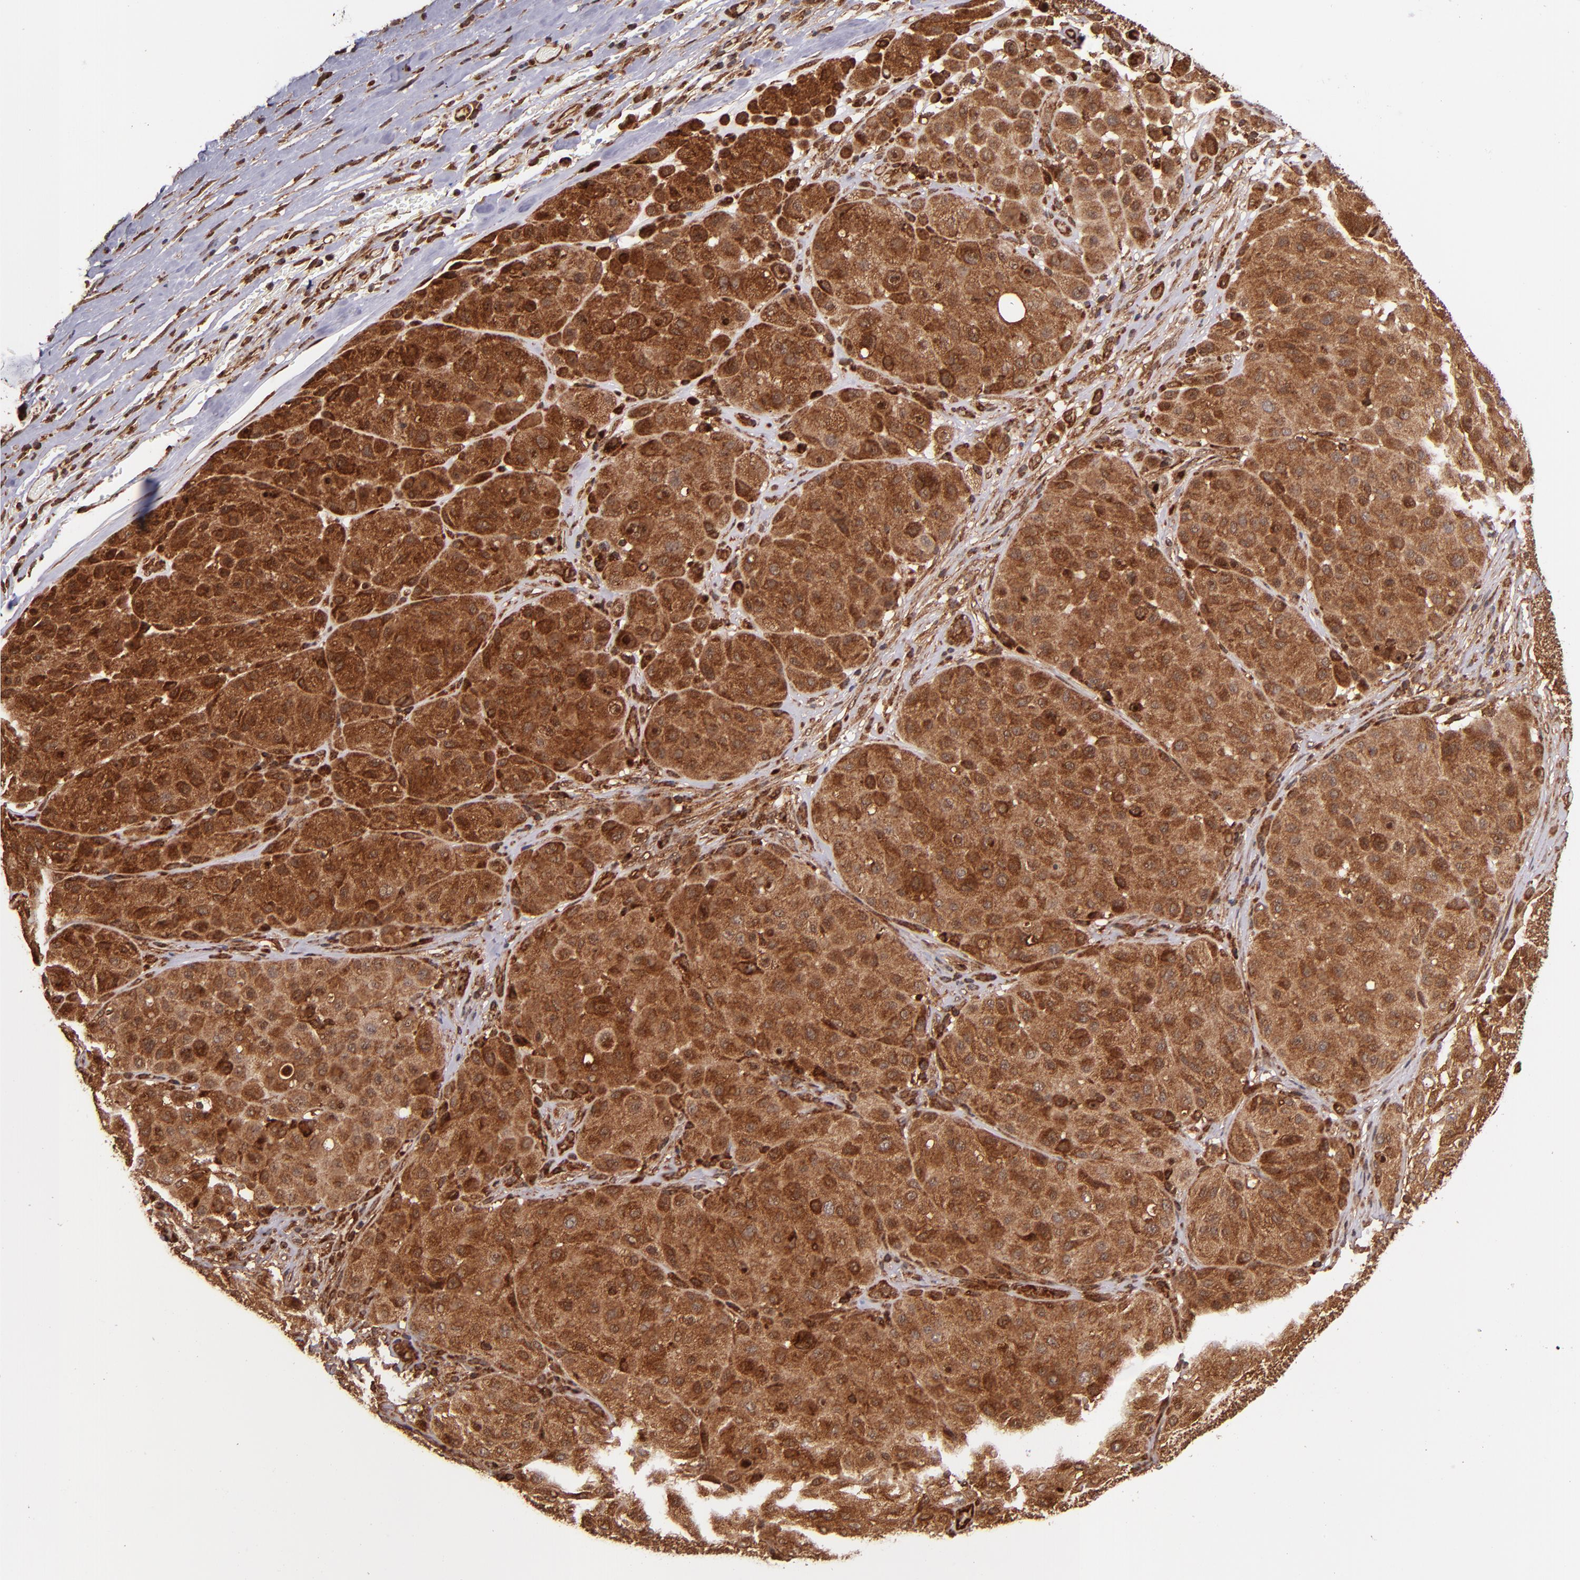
{"staining": {"intensity": "strong", "quantity": ">75%", "location": "cytoplasmic/membranous"}, "tissue": "melanoma", "cell_type": "Tumor cells", "image_type": "cancer", "snomed": [{"axis": "morphology", "description": "Normal tissue, NOS"}, {"axis": "morphology", "description": "Malignant melanoma, Metastatic site"}, {"axis": "topography", "description": "Skin"}], "caption": "Protein expression analysis of melanoma reveals strong cytoplasmic/membranous staining in about >75% of tumor cells.", "gene": "STX8", "patient": {"sex": "male", "age": 41}}